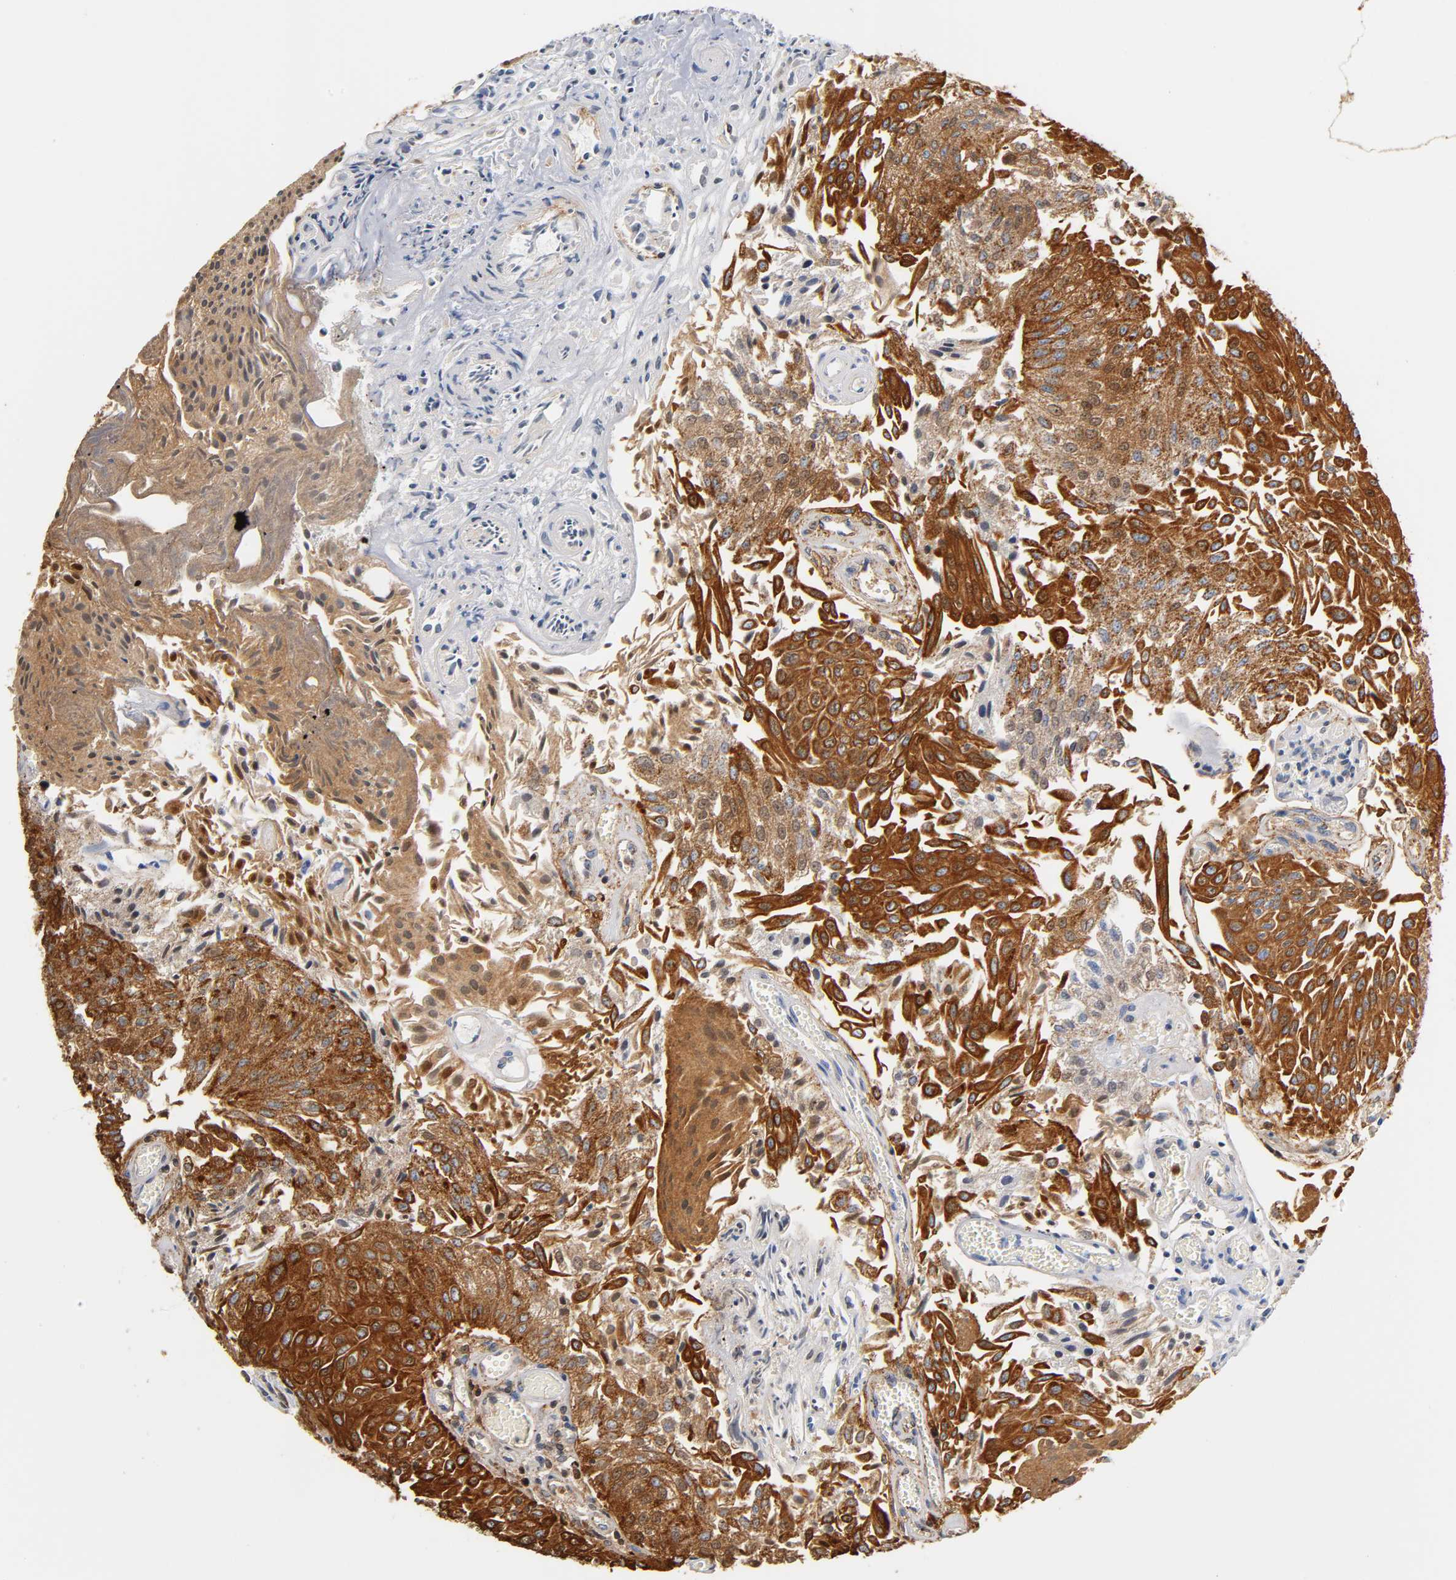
{"staining": {"intensity": "strong", "quantity": ">75%", "location": "cytoplasmic/membranous"}, "tissue": "urothelial cancer", "cell_type": "Tumor cells", "image_type": "cancer", "snomed": [{"axis": "morphology", "description": "Urothelial carcinoma, Low grade"}, {"axis": "topography", "description": "Urinary bladder"}], "caption": "Immunohistochemical staining of urothelial carcinoma (low-grade) exhibits high levels of strong cytoplasmic/membranous protein positivity in about >75% of tumor cells.", "gene": "ANXA11", "patient": {"sex": "male", "age": 86}}